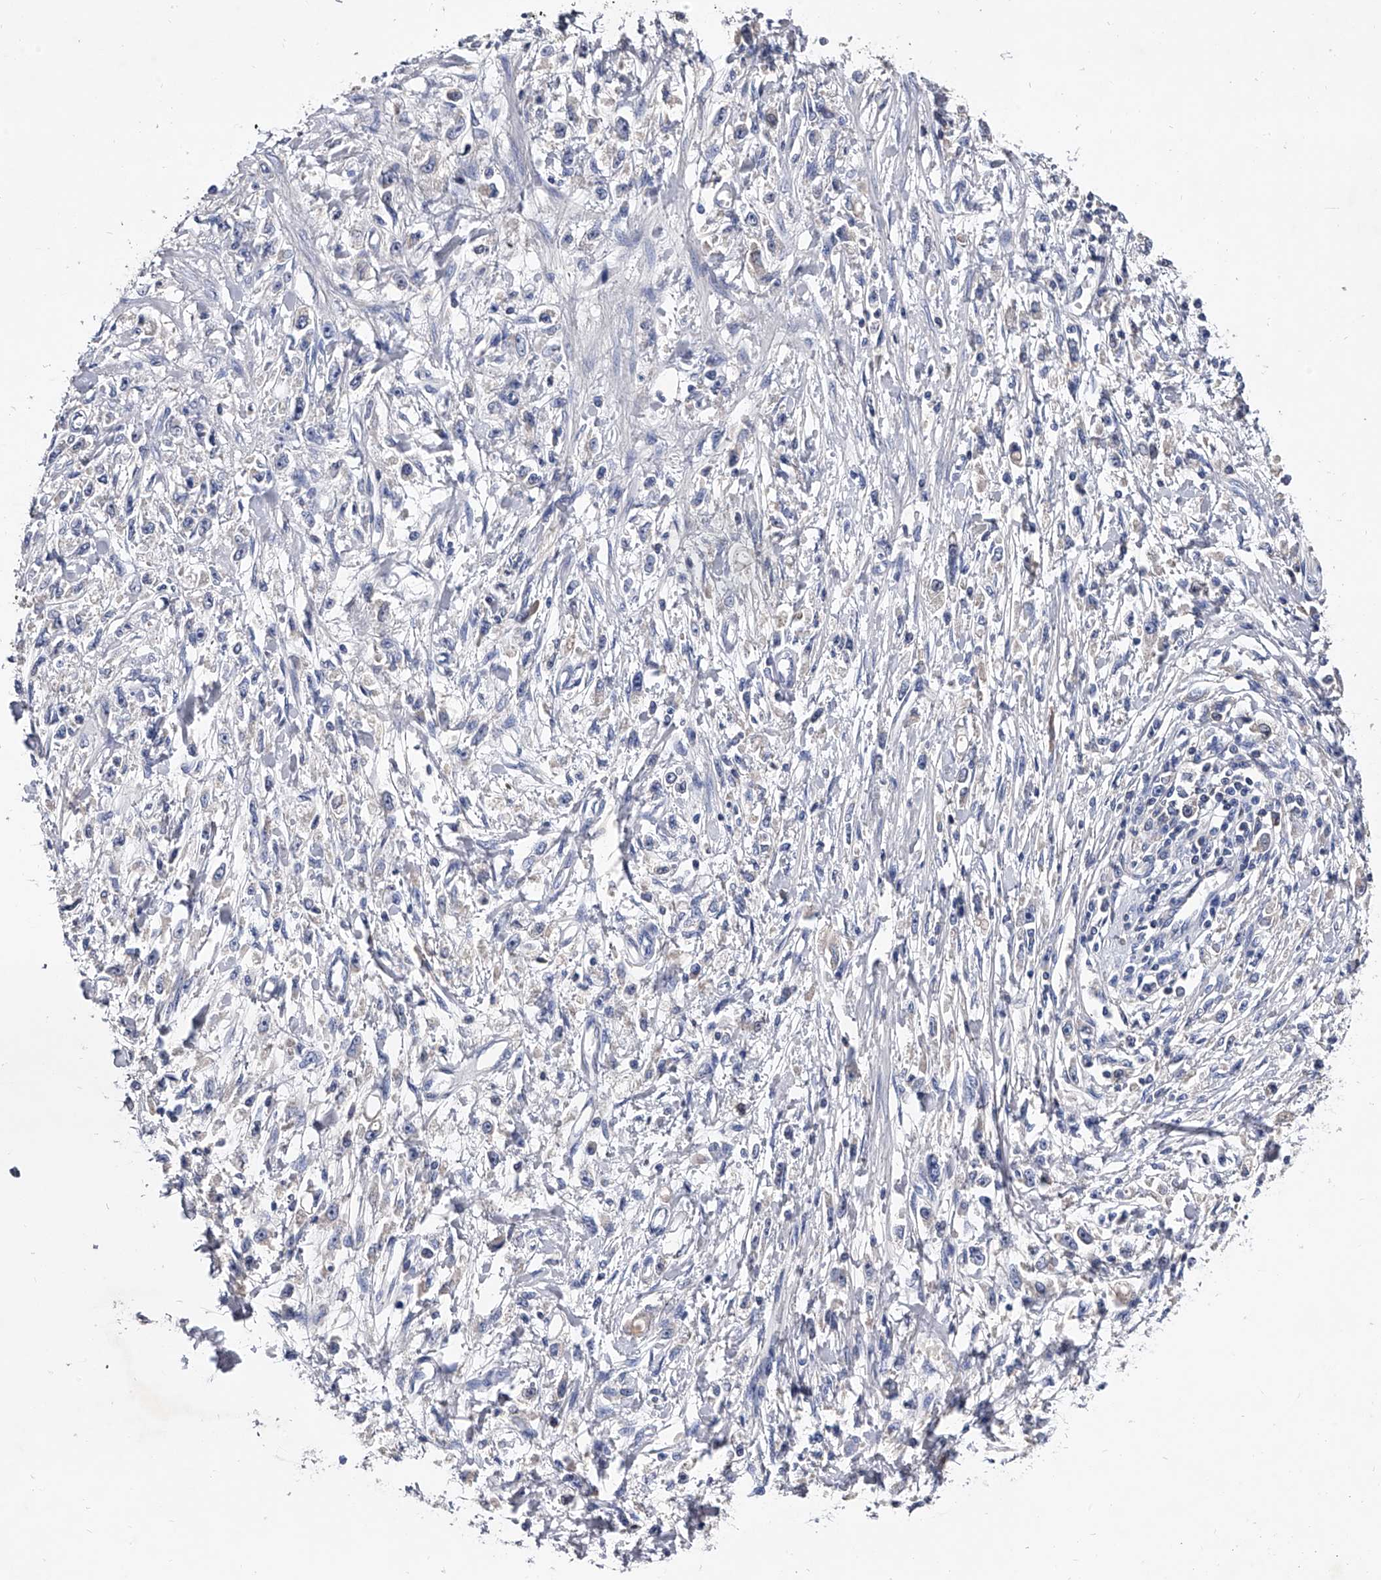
{"staining": {"intensity": "negative", "quantity": "none", "location": "none"}, "tissue": "stomach cancer", "cell_type": "Tumor cells", "image_type": "cancer", "snomed": [{"axis": "morphology", "description": "Adenocarcinoma, NOS"}, {"axis": "topography", "description": "Stomach"}], "caption": "A photomicrograph of human stomach cancer (adenocarcinoma) is negative for staining in tumor cells.", "gene": "EFCAB7", "patient": {"sex": "female", "age": 59}}